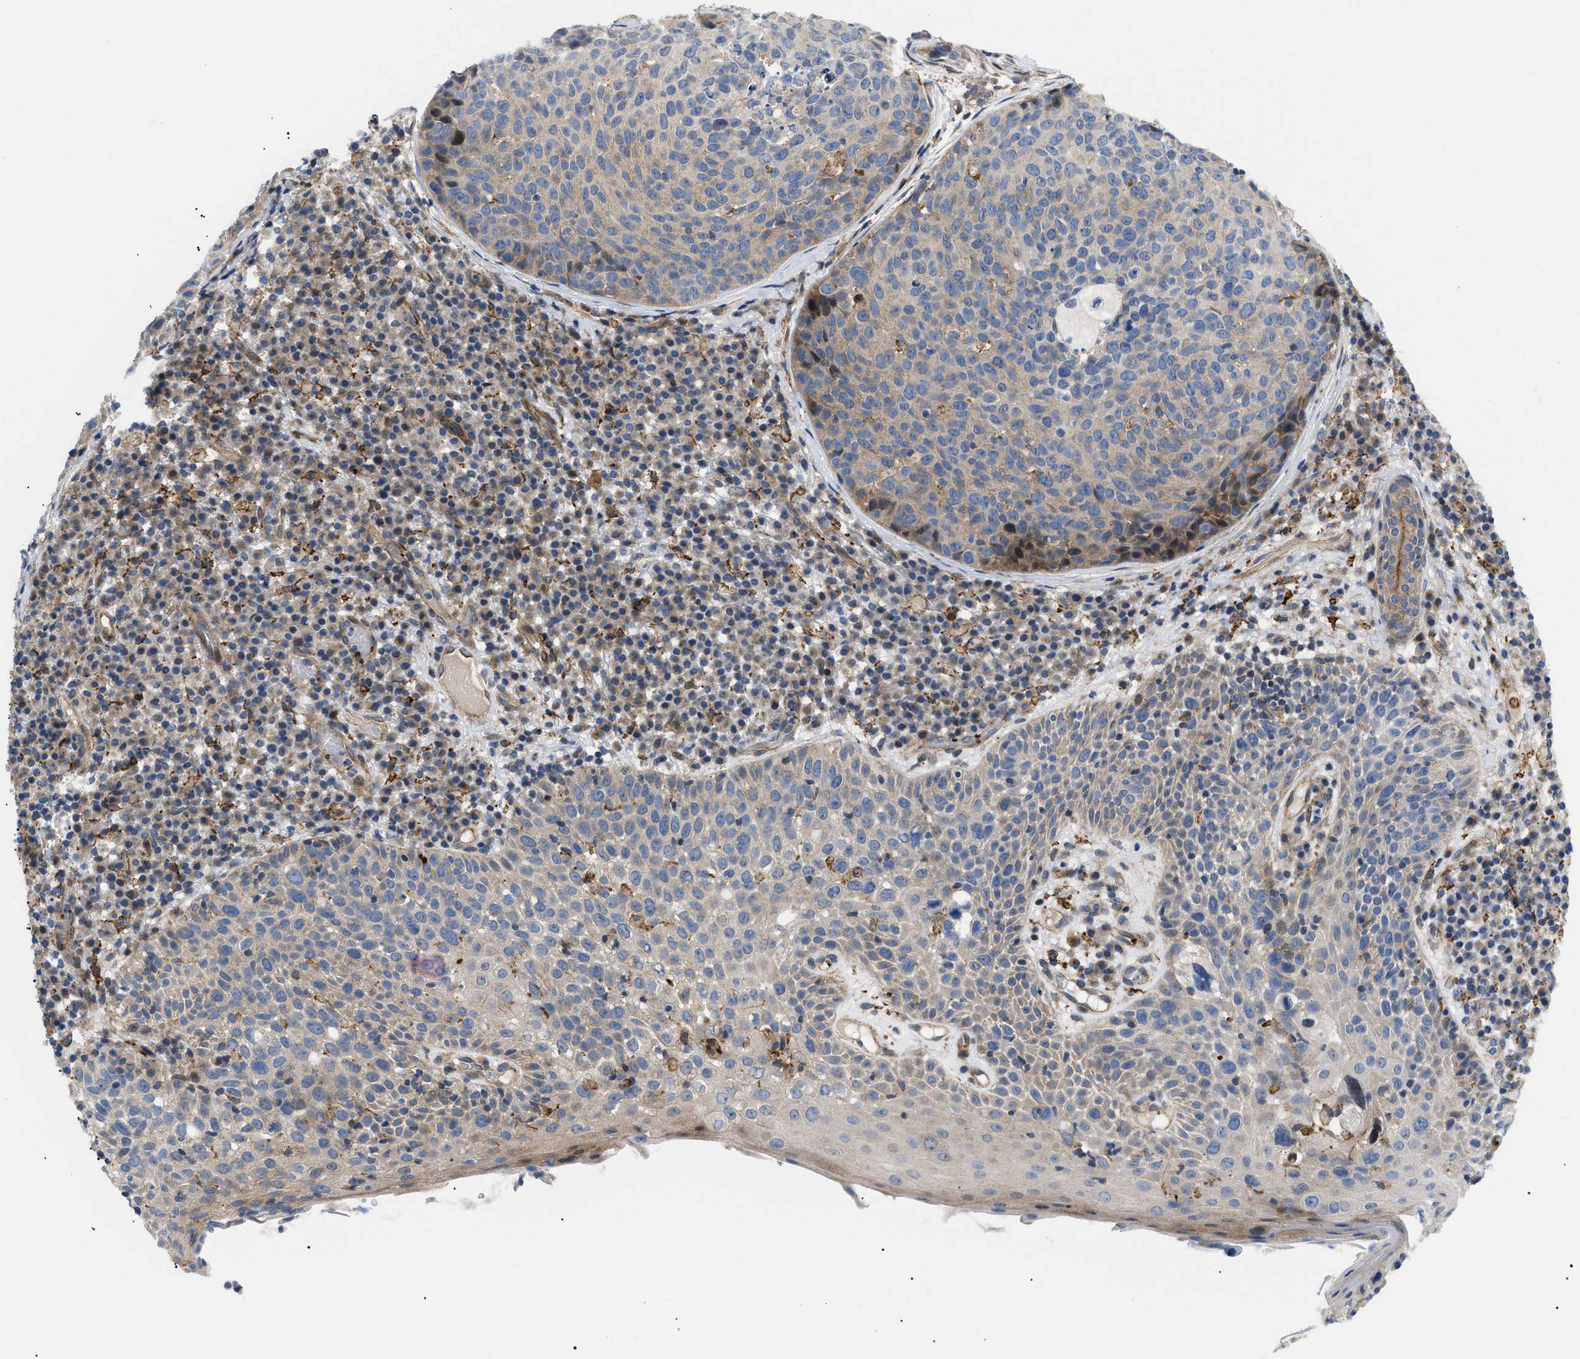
{"staining": {"intensity": "weak", "quantity": "25%-75%", "location": "cytoplasmic/membranous"}, "tissue": "skin cancer", "cell_type": "Tumor cells", "image_type": "cancer", "snomed": [{"axis": "morphology", "description": "Squamous cell carcinoma in situ, NOS"}, {"axis": "morphology", "description": "Squamous cell carcinoma, NOS"}, {"axis": "topography", "description": "Skin"}], "caption": "Skin squamous cell carcinoma was stained to show a protein in brown. There is low levels of weak cytoplasmic/membranous positivity in about 25%-75% of tumor cells. (DAB = brown stain, brightfield microscopy at high magnification).", "gene": "SFXN5", "patient": {"sex": "male", "age": 93}}